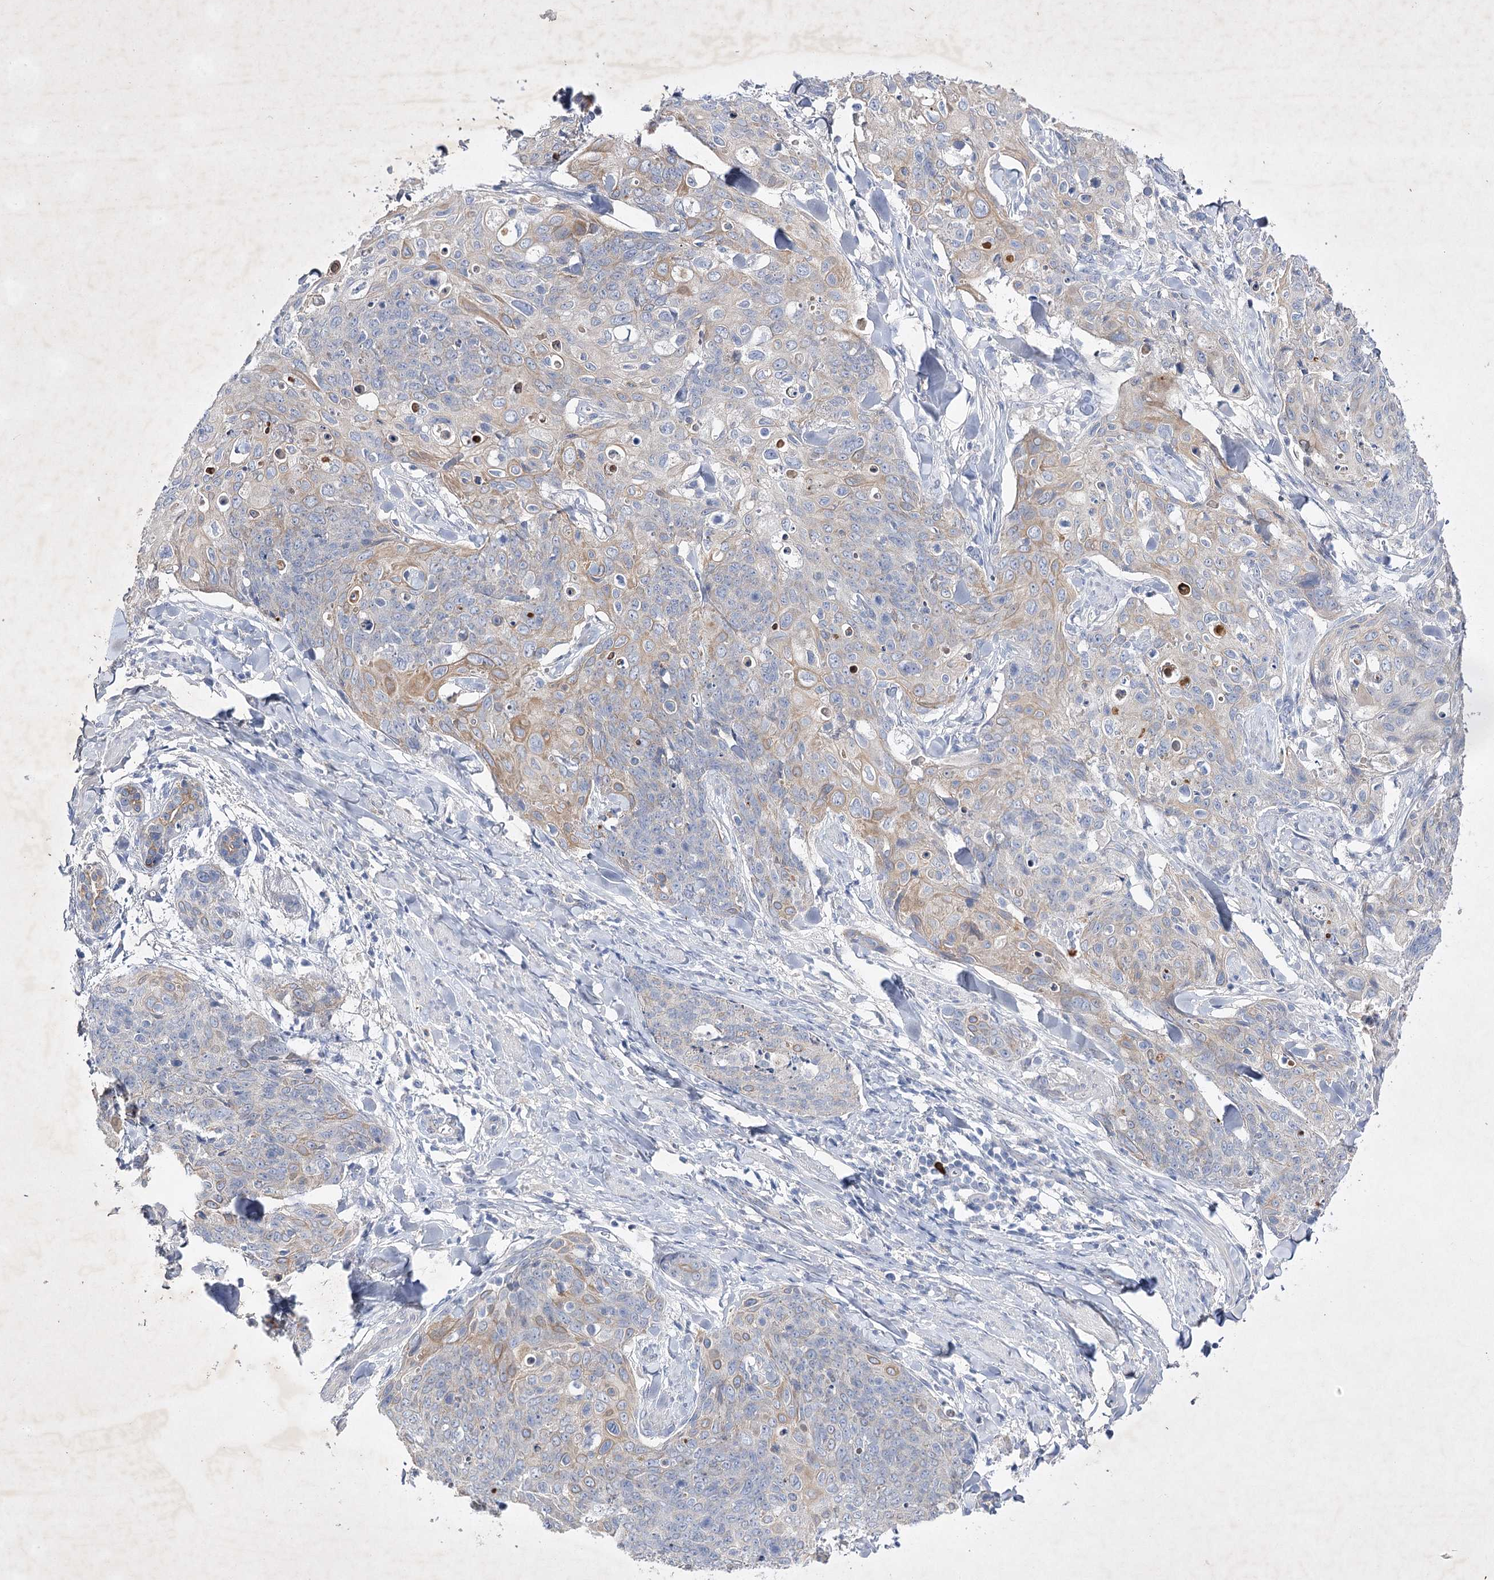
{"staining": {"intensity": "weak", "quantity": "<25%", "location": "cytoplasmic/membranous"}, "tissue": "skin cancer", "cell_type": "Tumor cells", "image_type": "cancer", "snomed": [{"axis": "morphology", "description": "Squamous cell carcinoma, NOS"}, {"axis": "topography", "description": "Skin"}, {"axis": "topography", "description": "Vulva"}], "caption": "Image shows no protein expression in tumor cells of skin cancer tissue. (Immunohistochemistry (ihc), brightfield microscopy, high magnification).", "gene": "COX15", "patient": {"sex": "female", "age": 85}}